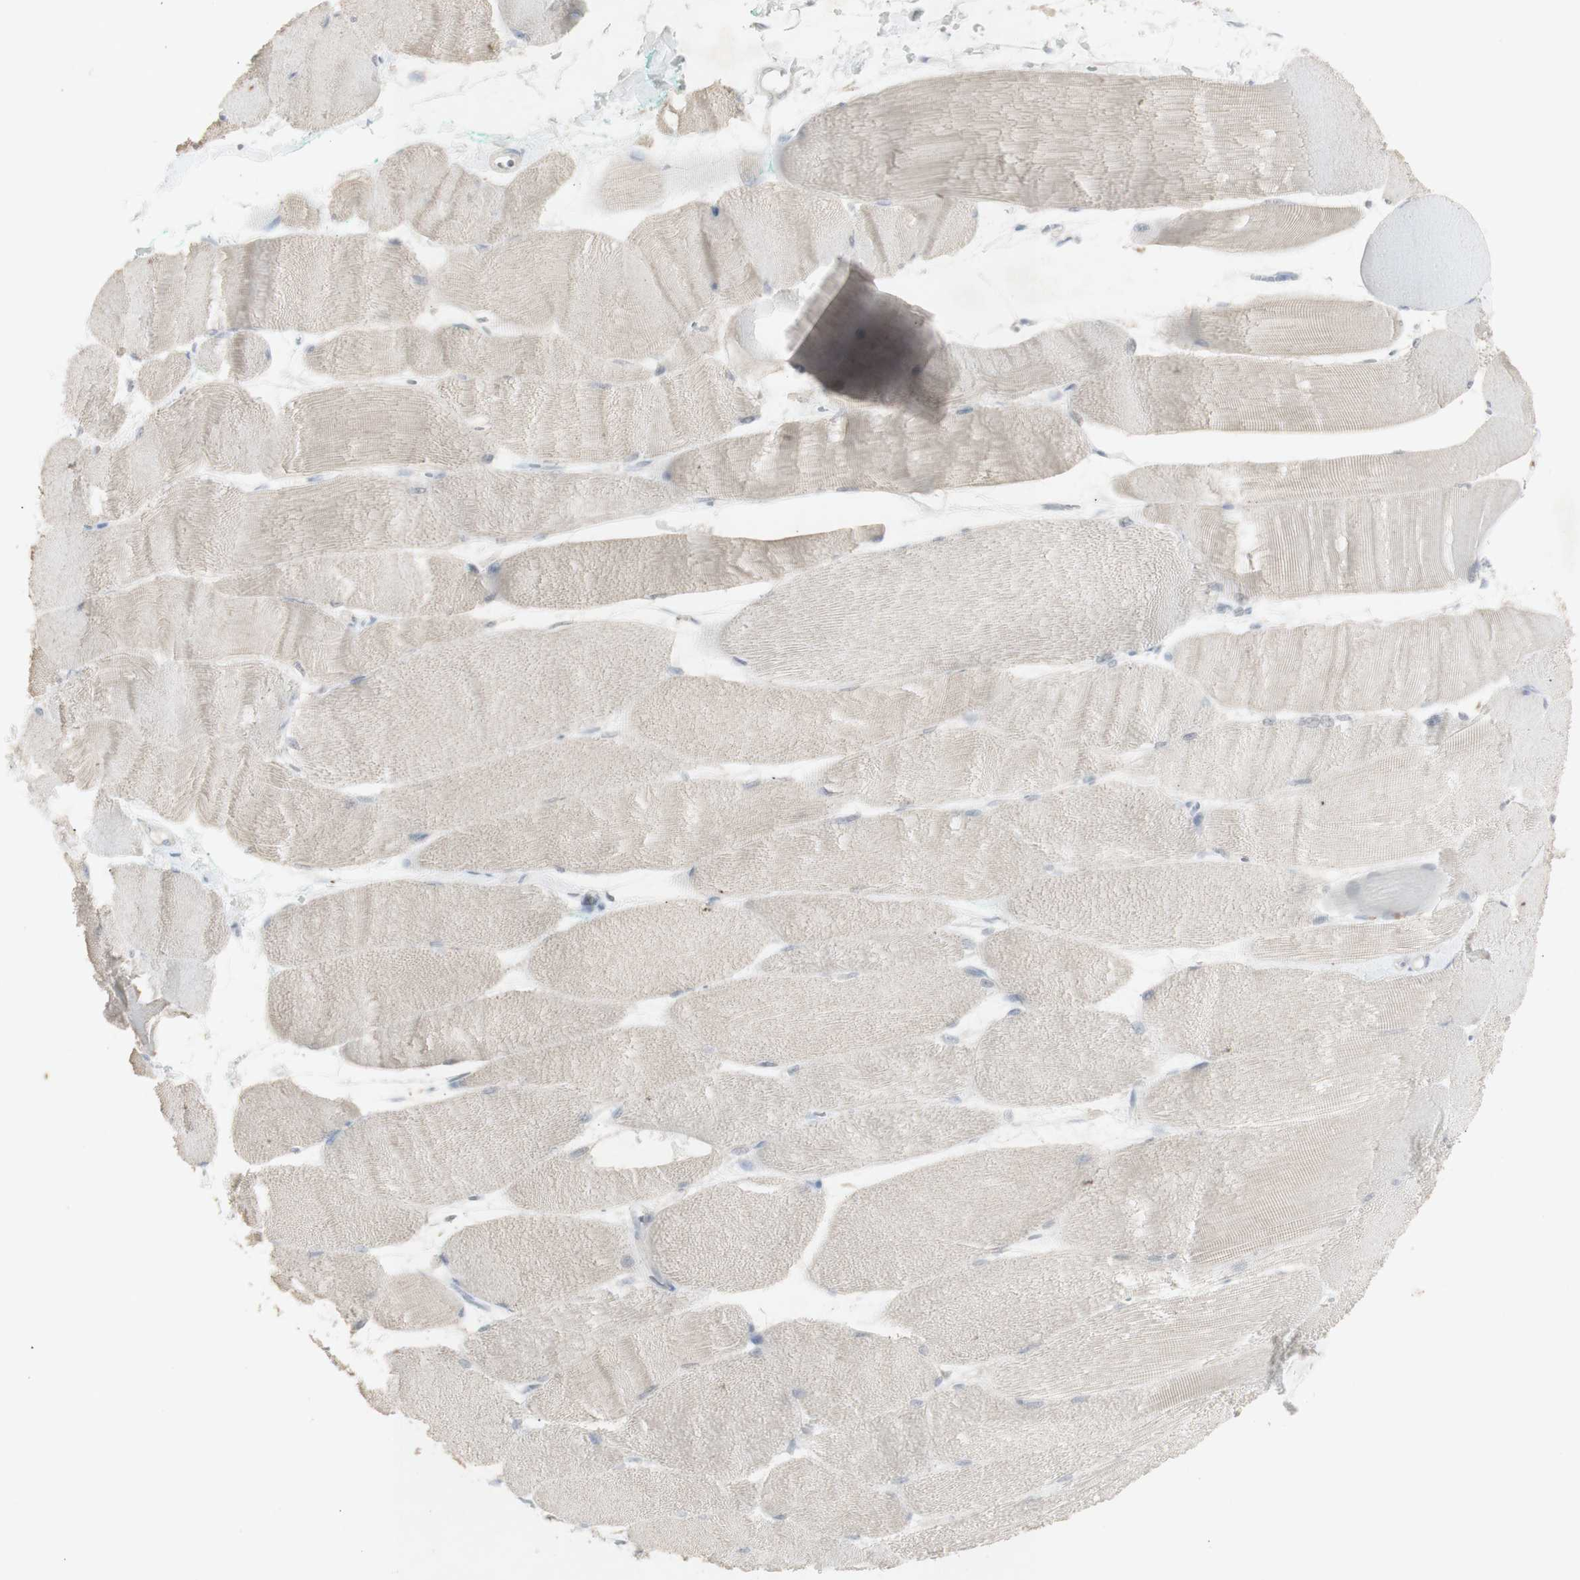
{"staining": {"intensity": "weak", "quantity": ">75%", "location": "cytoplasmic/membranous"}, "tissue": "skeletal muscle", "cell_type": "Myocytes", "image_type": "normal", "snomed": [{"axis": "morphology", "description": "Normal tissue, NOS"}, {"axis": "morphology", "description": "Squamous cell carcinoma, NOS"}, {"axis": "topography", "description": "Skeletal muscle"}], "caption": "An image of human skeletal muscle stained for a protein reveals weak cytoplasmic/membranous brown staining in myocytes. The staining is performed using DAB brown chromogen to label protein expression. The nuclei are counter-stained blue using hematoxylin.", "gene": "INS", "patient": {"sex": "male", "age": 51}}